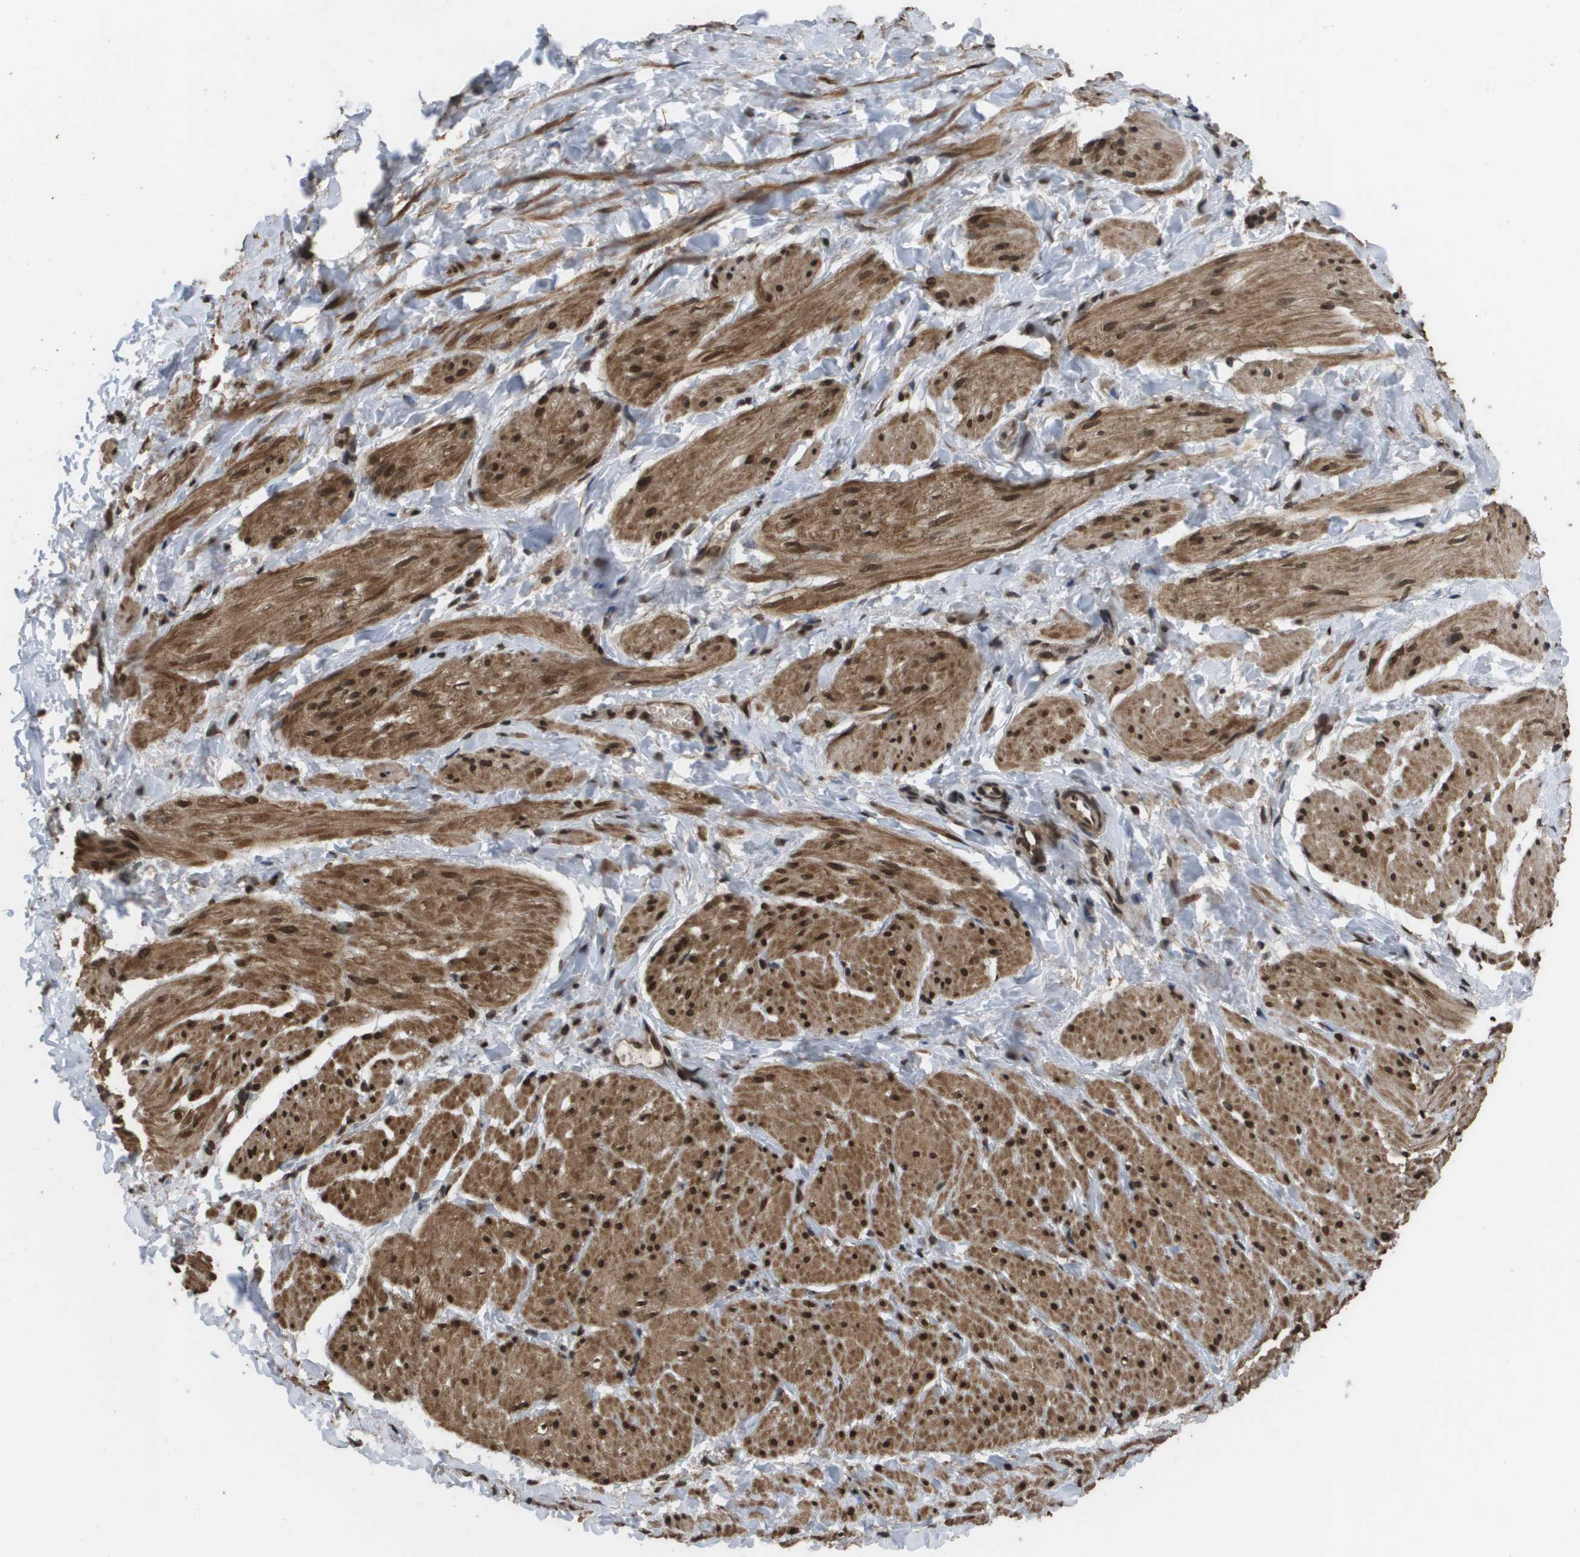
{"staining": {"intensity": "strong", "quantity": ">75%", "location": "cytoplasmic/membranous,nuclear"}, "tissue": "smooth muscle", "cell_type": "Smooth muscle cells", "image_type": "normal", "snomed": [{"axis": "morphology", "description": "Normal tissue, NOS"}, {"axis": "topography", "description": "Smooth muscle"}], "caption": "High-power microscopy captured an IHC photomicrograph of normal smooth muscle, revealing strong cytoplasmic/membranous,nuclear positivity in approximately >75% of smooth muscle cells.", "gene": "AXIN2", "patient": {"sex": "male", "age": 16}}